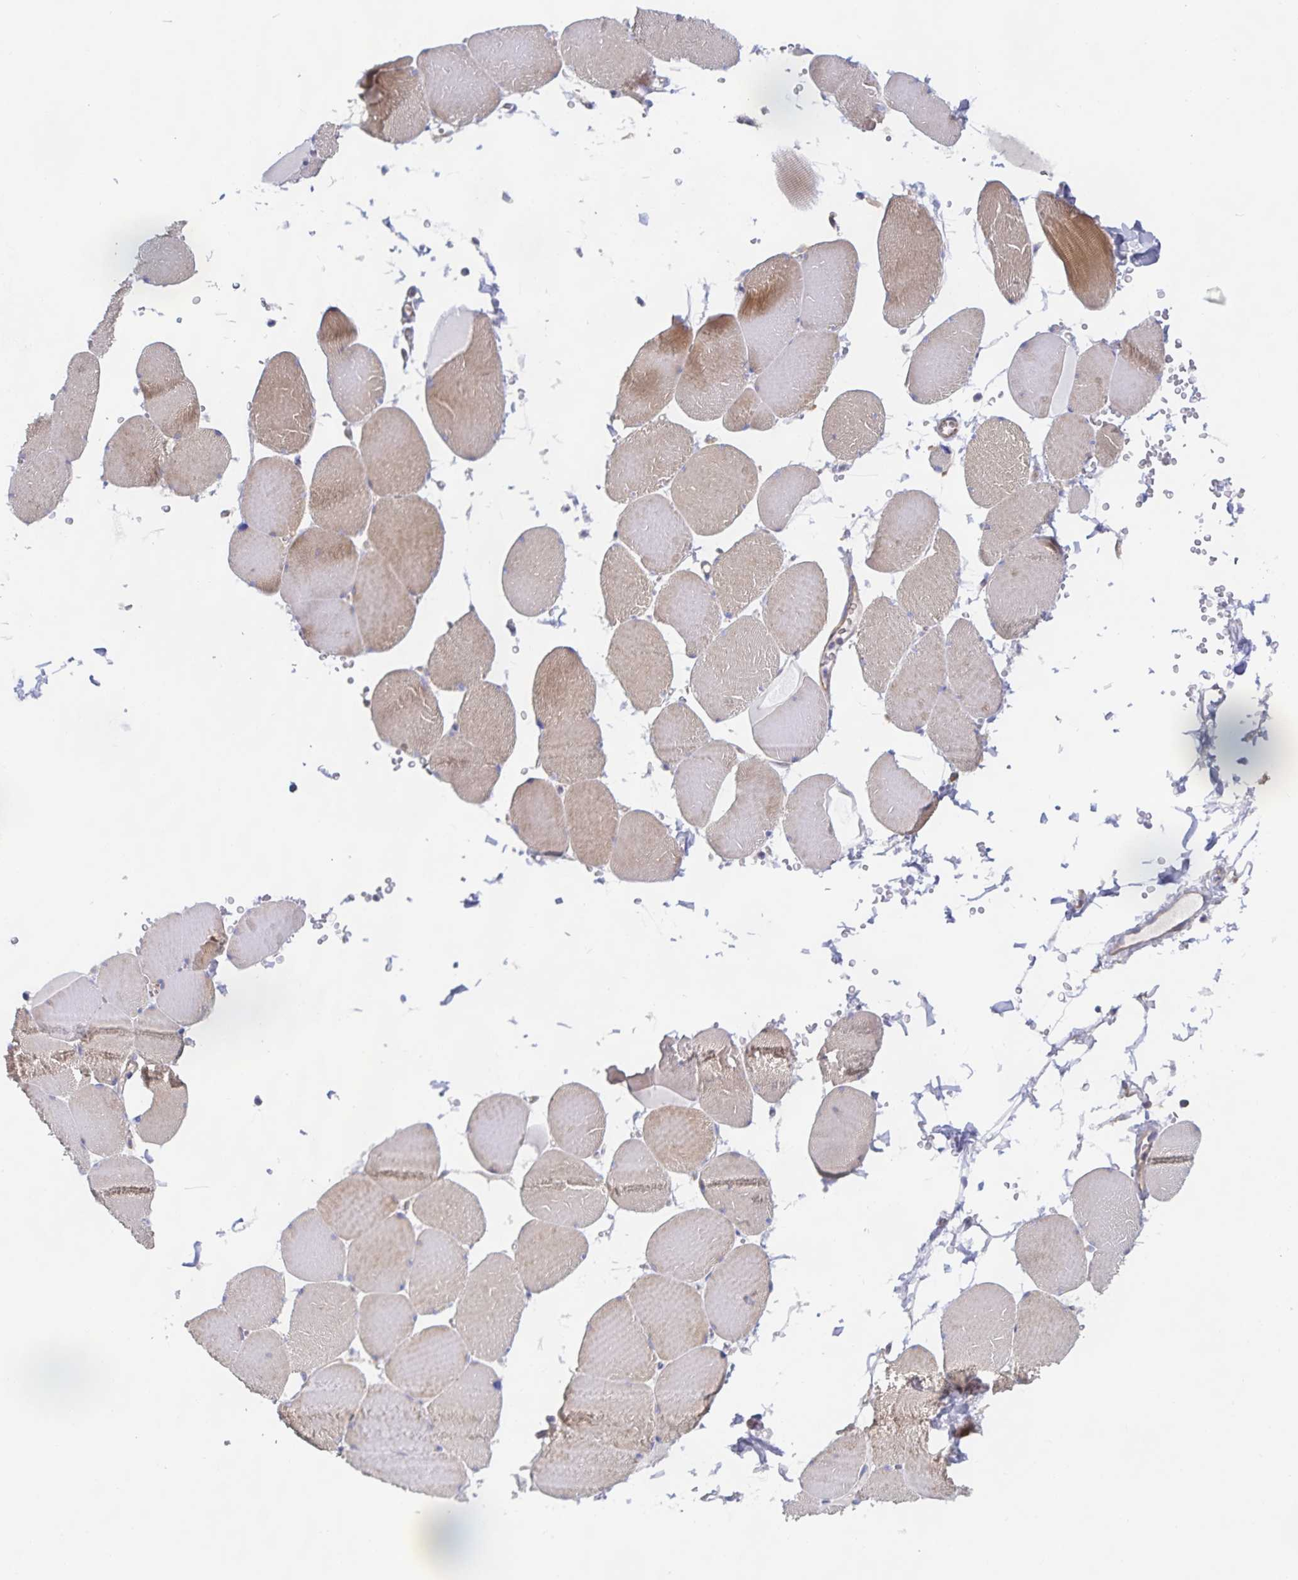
{"staining": {"intensity": "weak", "quantity": ">75%", "location": "cytoplasmic/membranous"}, "tissue": "skeletal muscle", "cell_type": "Myocytes", "image_type": "normal", "snomed": [{"axis": "morphology", "description": "Normal tissue, NOS"}, {"axis": "topography", "description": "Skeletal muscle"}, {"axis": "topography", "description": "Head-Neck"}], "caption": "An IHC histopathology image of unremarkable tissue is shown. Protein staining in brown labels weak cytoplasmic/membranous positivity in skeletal muscle within myocytes. (IHC, brightfield microscopy, high magnification).", "gene": "METTL22", "patient": {"sex": "male", "age": 66}}